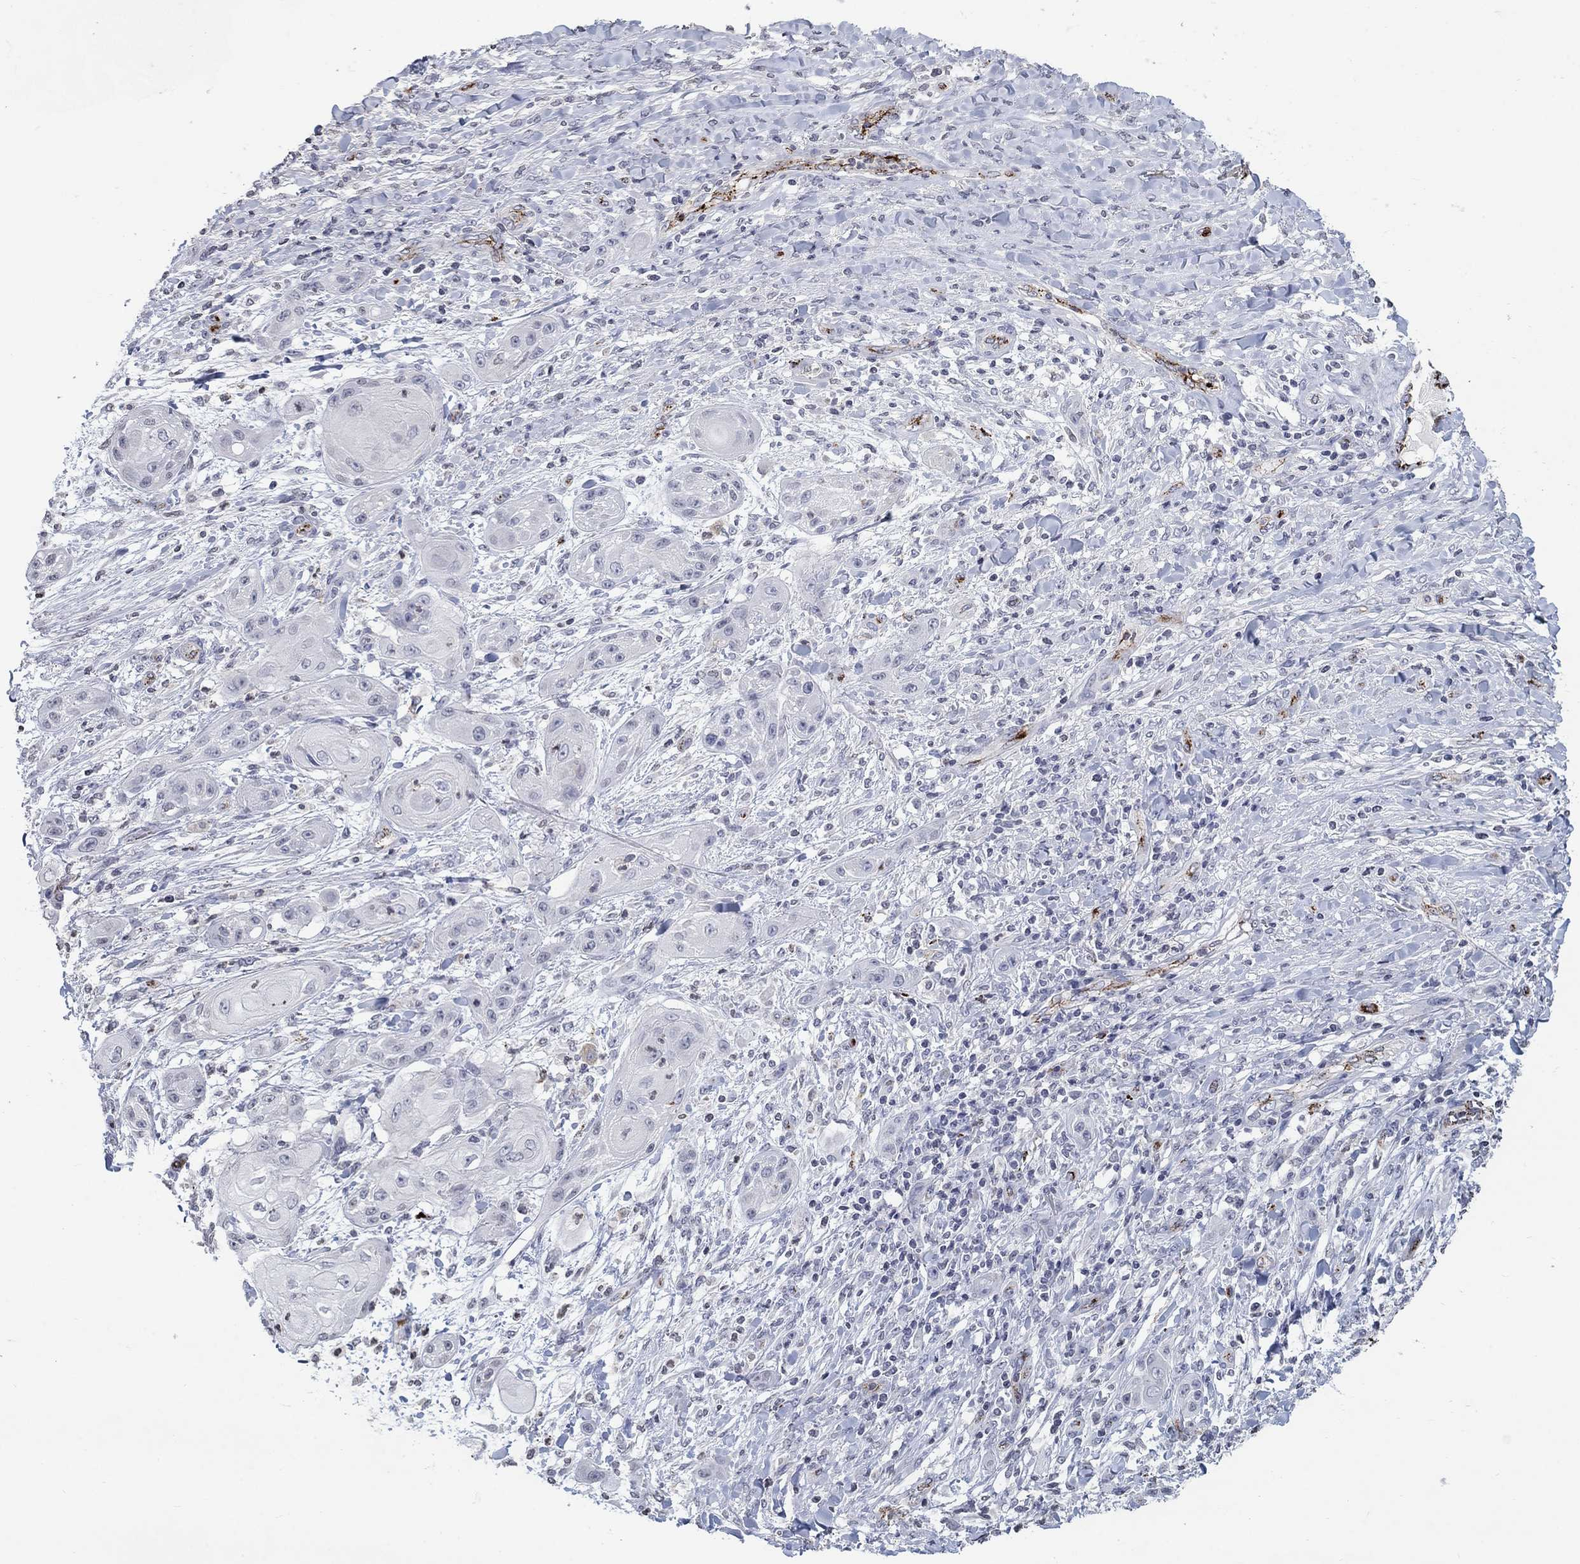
{"staining": {"intensity": "negative", "quantity": "none", "location": "none"}, "tissue": "skin cancer", "cell_type": "Tumor cells", "image_type": "cancer", "snomed": [{"axis": "morphology", "description": "Squamous cell carcinoma, NOS"}, {"axis": "topography", "description": "Skin"}], "caption": "DAB (3,3'-diaminobenzidine) immunohistochemical staining of human squamous cell carcinoma (skin) demonstrates no significant staining in tumor cells.", "gene": "TINAG", "patient": {"sex": "male", "age": 62}}